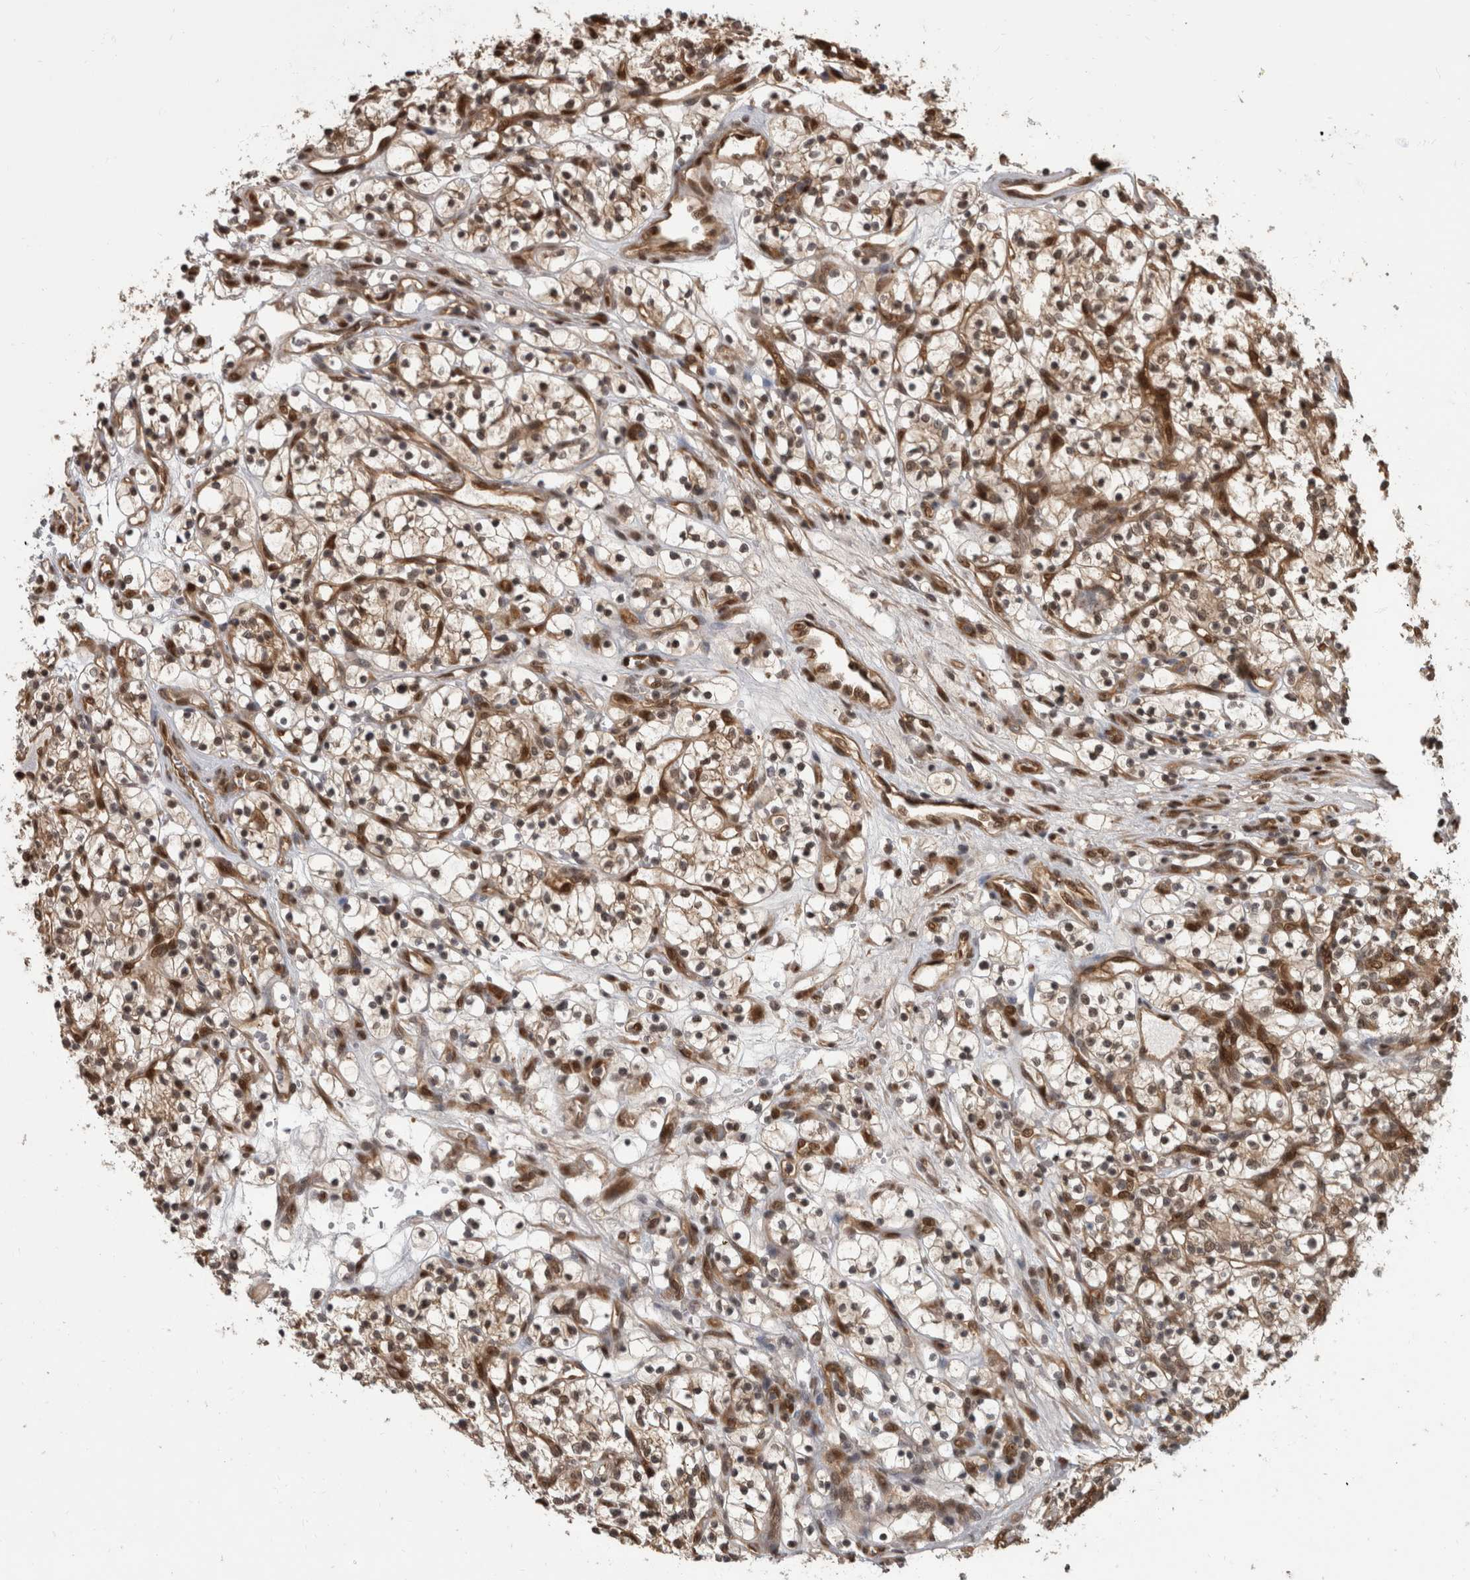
{"staining": {"intensity": "moderate", "quantity": ">75%", "location": "cytoplasmic/membranous,nuclear"}, "tissue": "renal cancer", "cell_type": "Tumor cells", "image_type": "cancer", "snomed": [{"axis": "morphology", "description": "Adenocarcinoma, NOS"}, {"axis": "topography", "description": "Kidney"}], "caption": "Protein expression analysis of human adenocarcinoma (renal) reveals moderate cytoplasmic/membranous and nuclear positivity in approximately >75% of tumor cells.", "gene": "AKT3", "patient": {"sex": "female", "age": 57}}